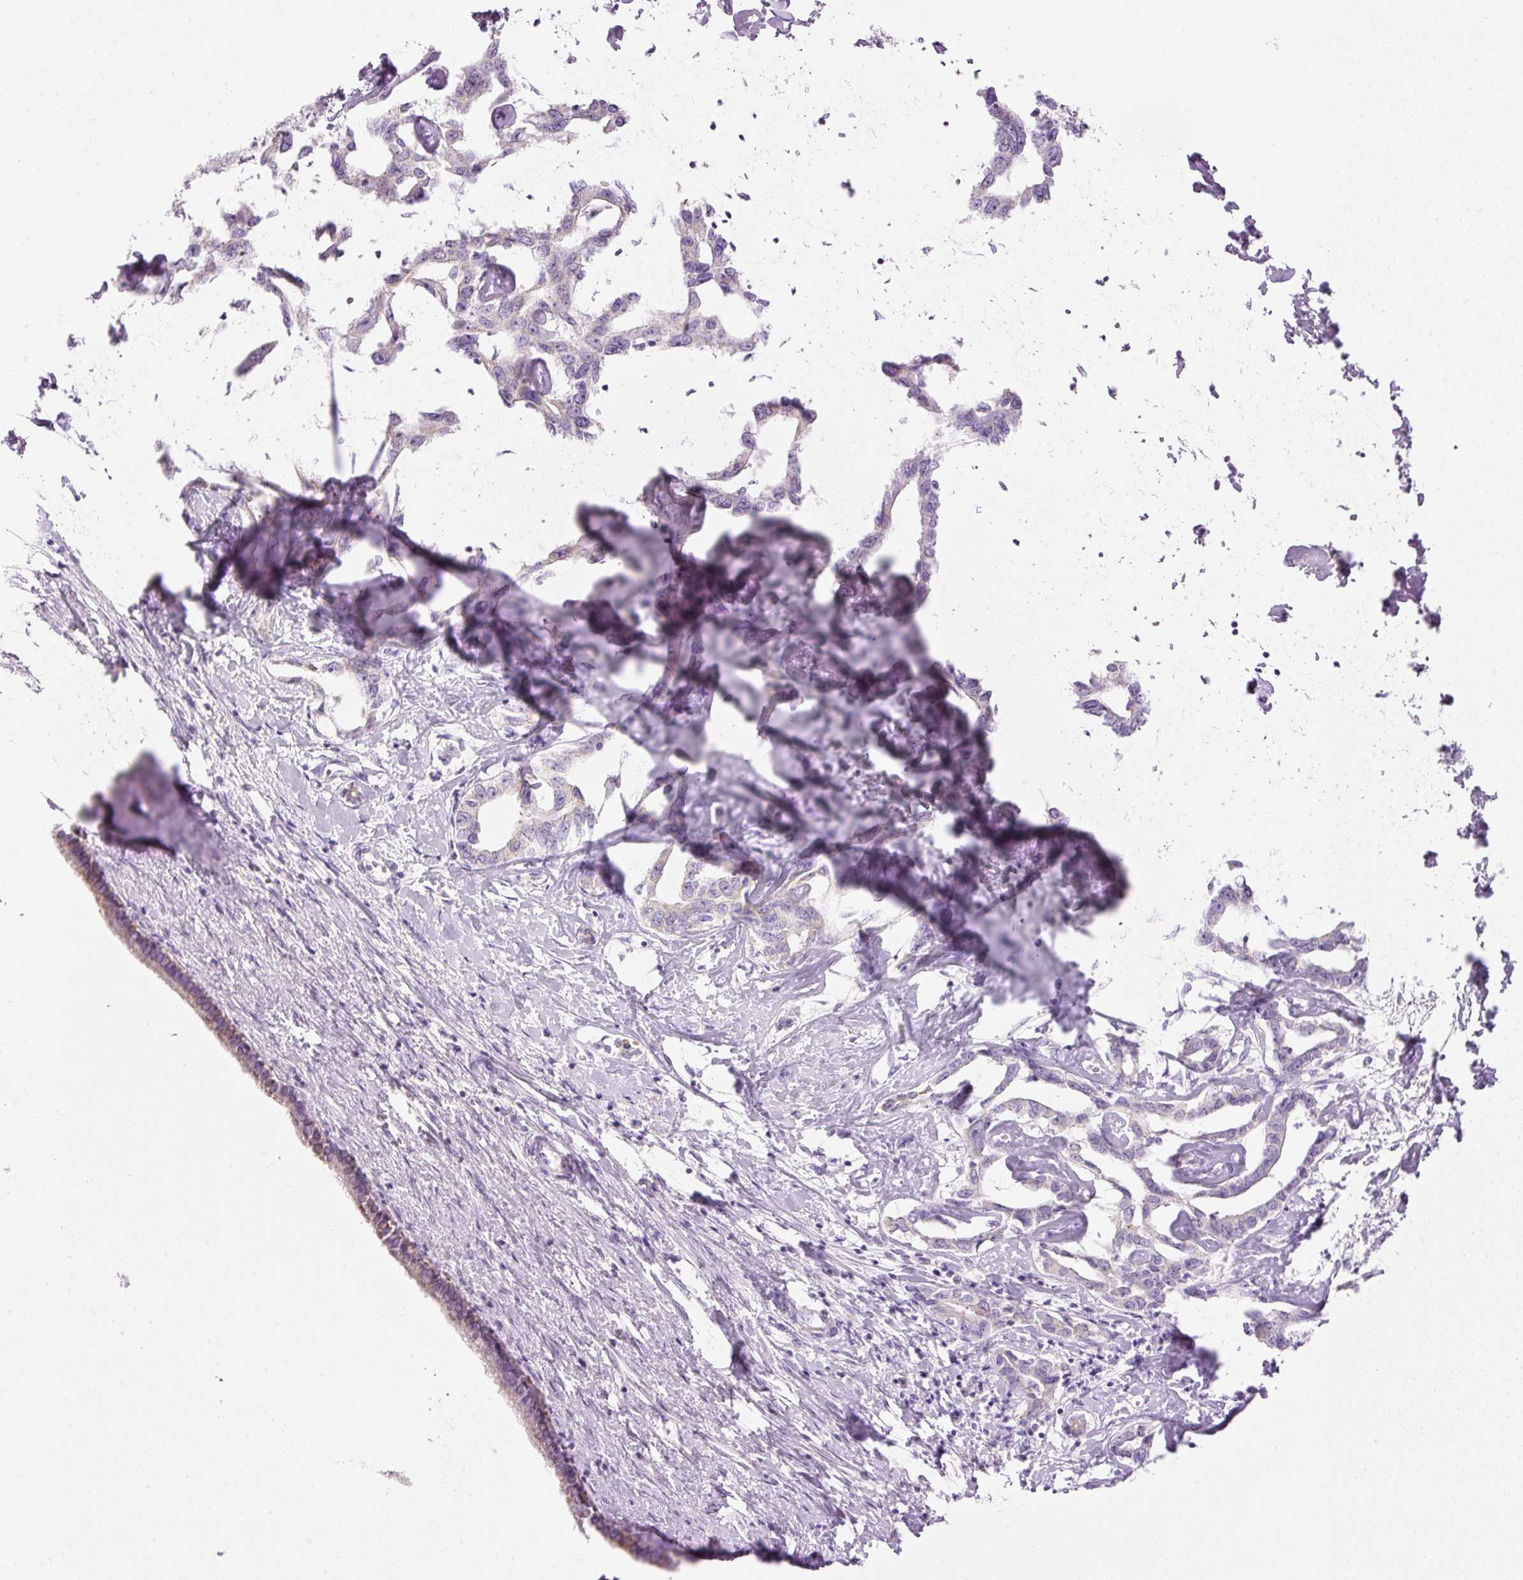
{"staining": {"intensity": "negative", "quantity": "none", "location": "none"}, "tissue": "liver cancer", "cell_type": "Tumor cells", "image_type": "cancer", "snomed": [{"axis": "morphology", "description": "Cholangiocarcinoma"}, {"axis": "topography", "description": "Liver"}], "caption": "This is an IHC micrograph of human cholangiocarcinoma (liver). There is no positivity in tumor cells.", "gene": "CARD16", "patient": {"sex": "male", "age": 59}}